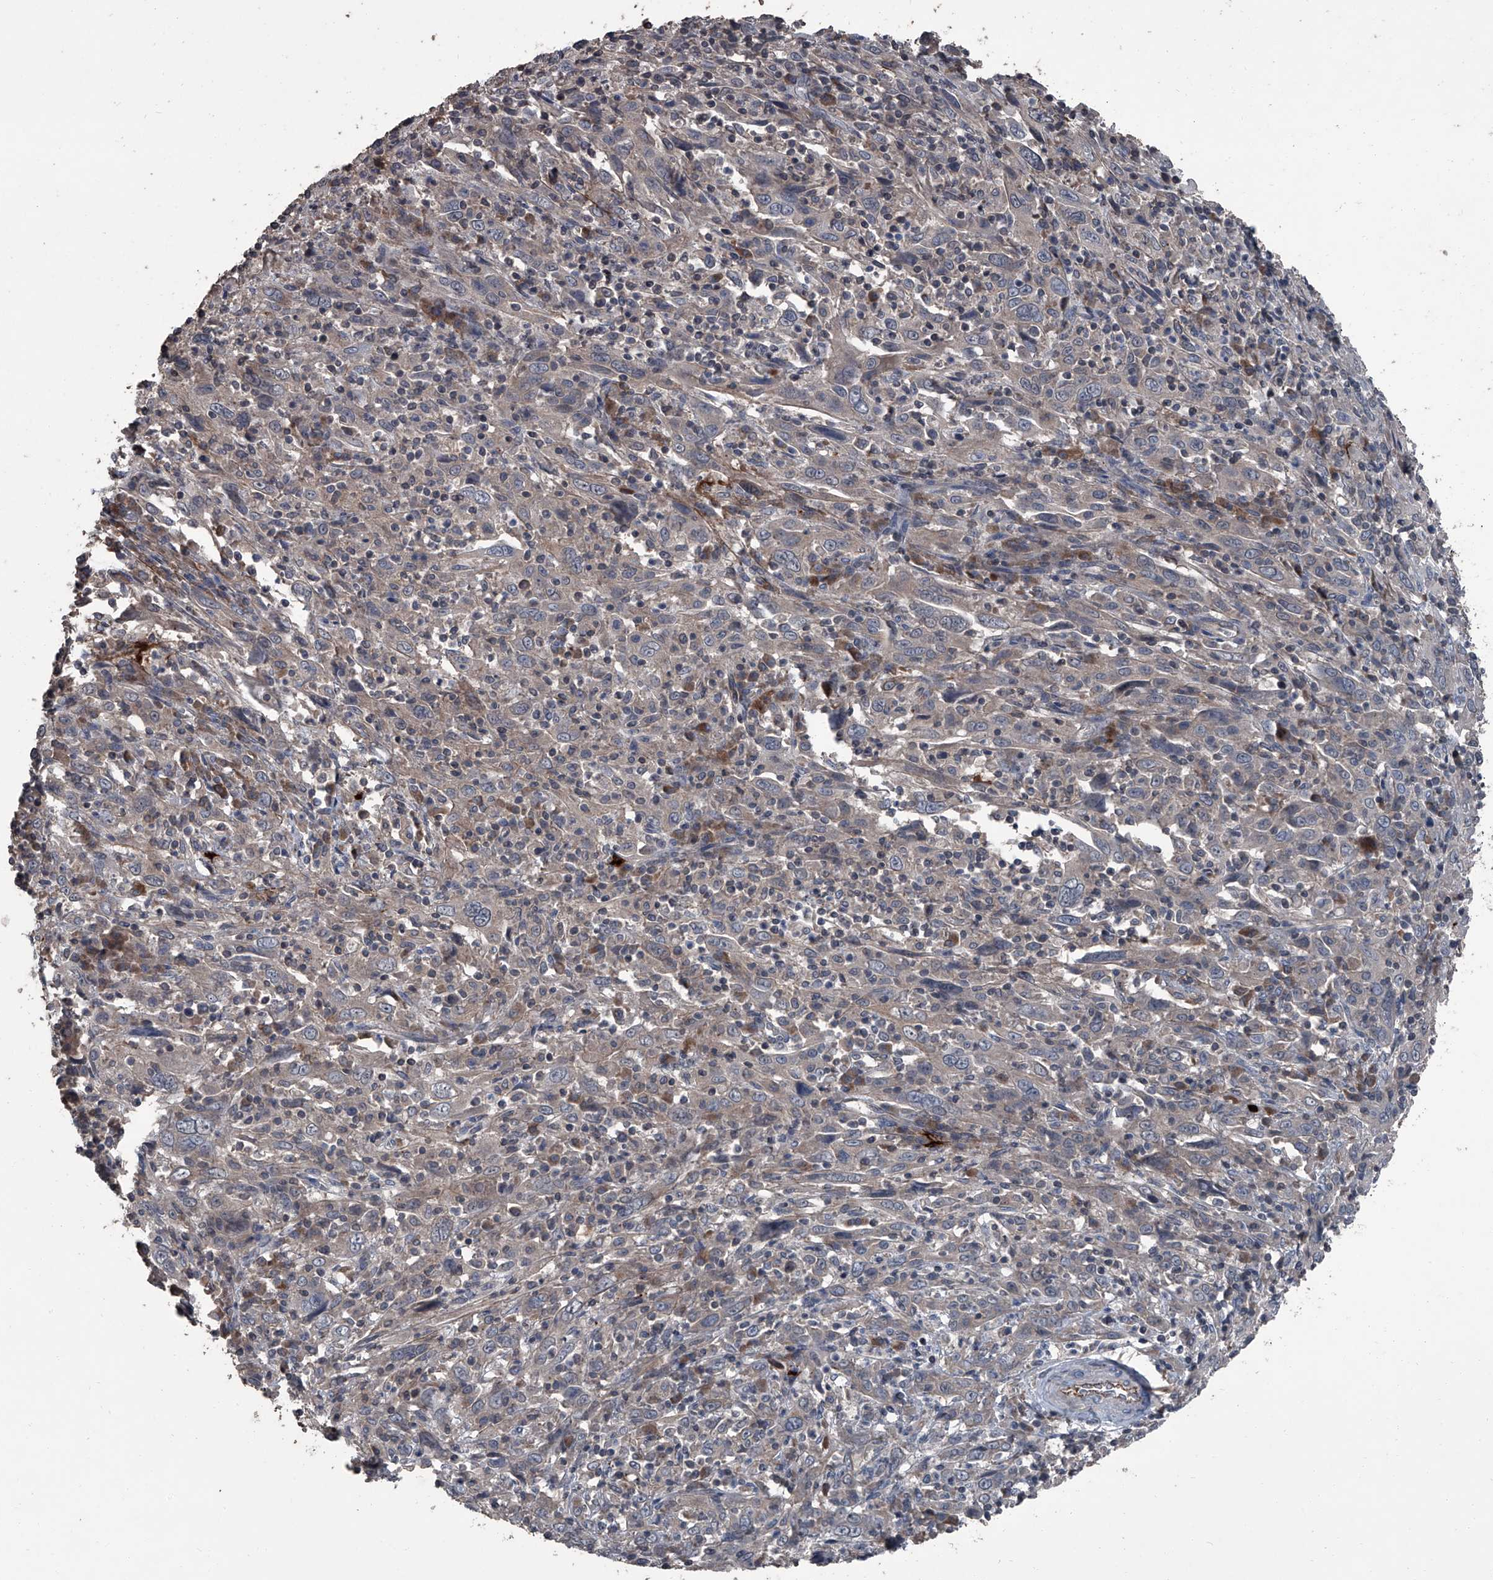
{"staining": {"intensity": "negative", "quantity": "none", "location": "none"}, "tissue": "cervical cancer", "cell_type": "Tumor cells", "image_type": "cancer", "snomed": [{"axis": "morphology", "description": "Squamous cell carcinoma, NOS"}, {"axis": "topography", "description": "Cervix"}], "caption": "Tumor cells show no significant protein positivity in cervical cancer.", "gene": "OARD1", "patient": {"sex": "female", "age": 46}}